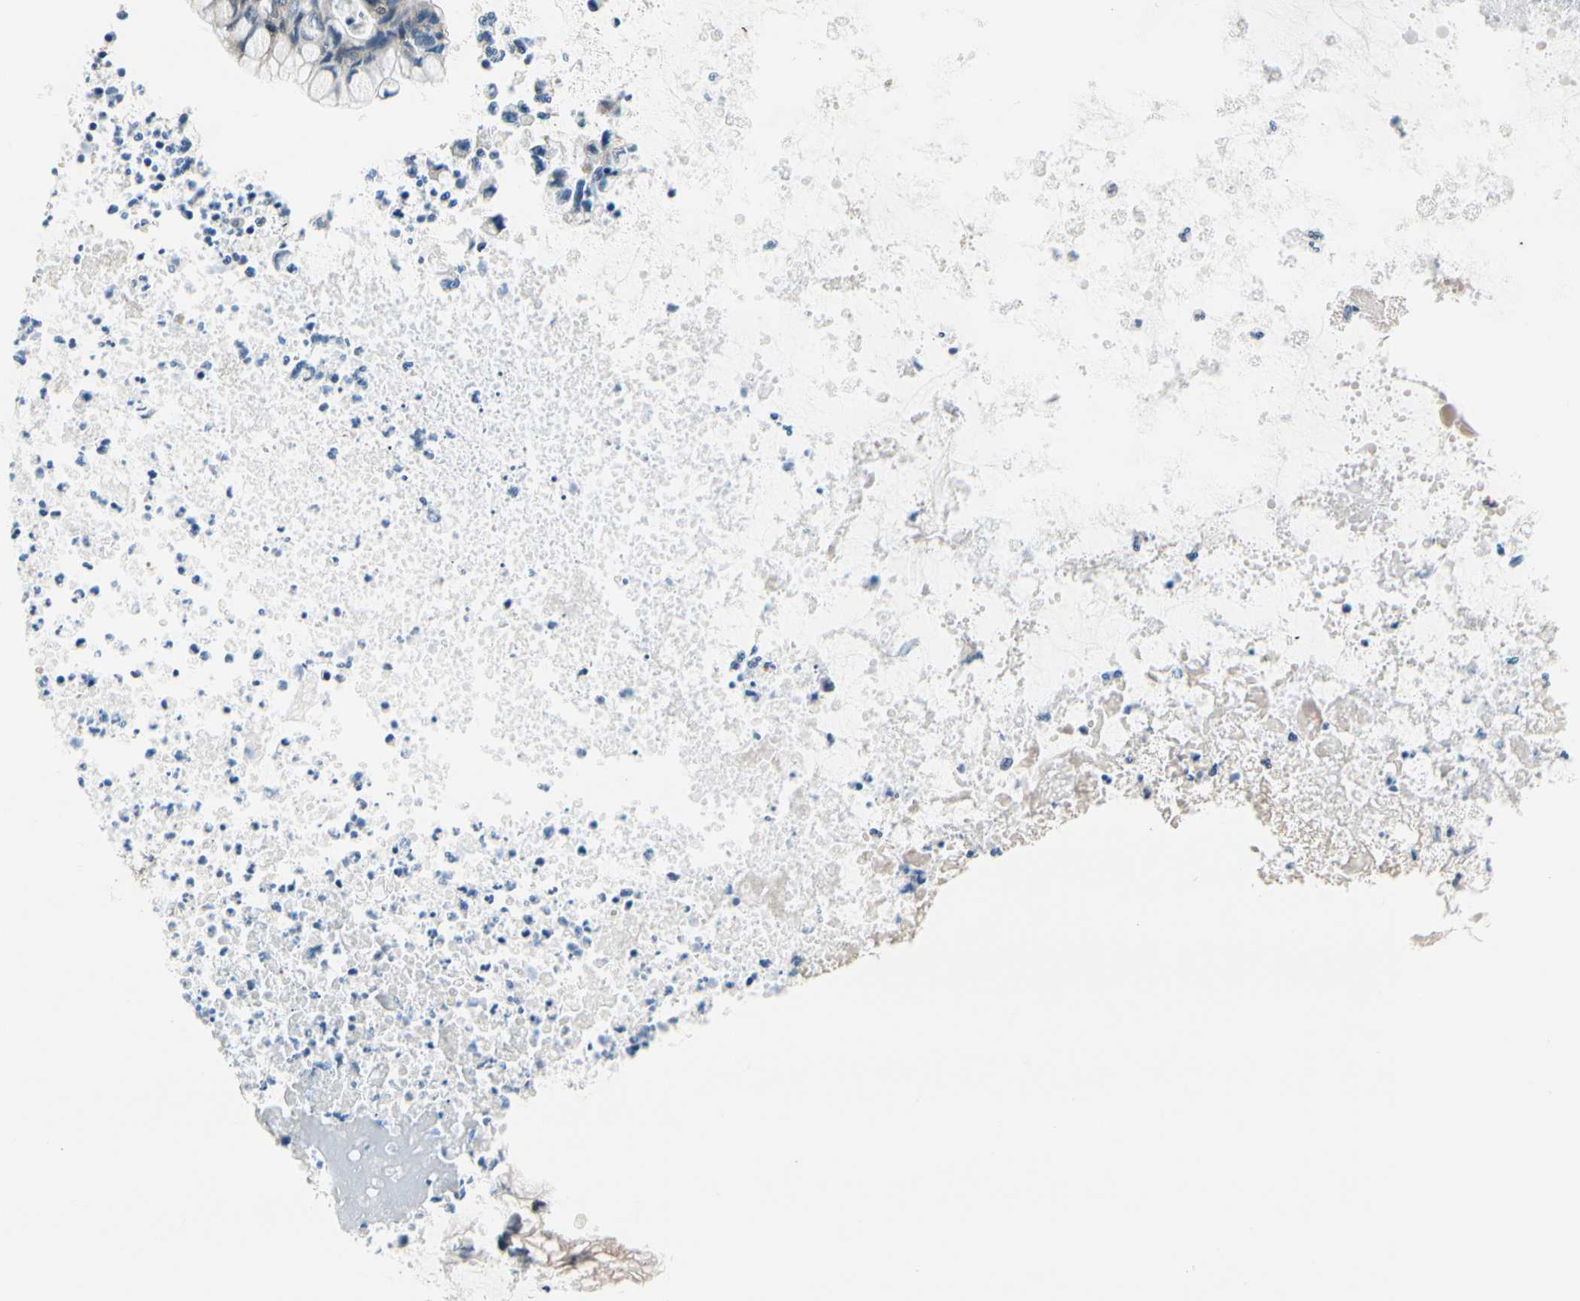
{"staining": {"intensity": "weak", "quantity": "<25%", "location": "cytoplasmic/membranous,nuclear"}, "tissue": "ovarian cancer", "cell_type": "Tumor cells", "image_type": "cancer", "snomed": [{"axis": "morphology", "description": "Cystadenocarcinoma, mucinous, NOS"}, {"axis": "topography", "description": "Ovary"}], "caption": "A high-resolution photomicrograph shows IHC staining of ovarian mucinous cystadenocarcinoma, which reveals no significant positivity in tumor cells. (Brightfield microscopy of DAB (3,3'-diaminobenzidine) IHC at high magnification).", "gene": "PRDX2", "patient": {"sex": "female", "age": 80}}